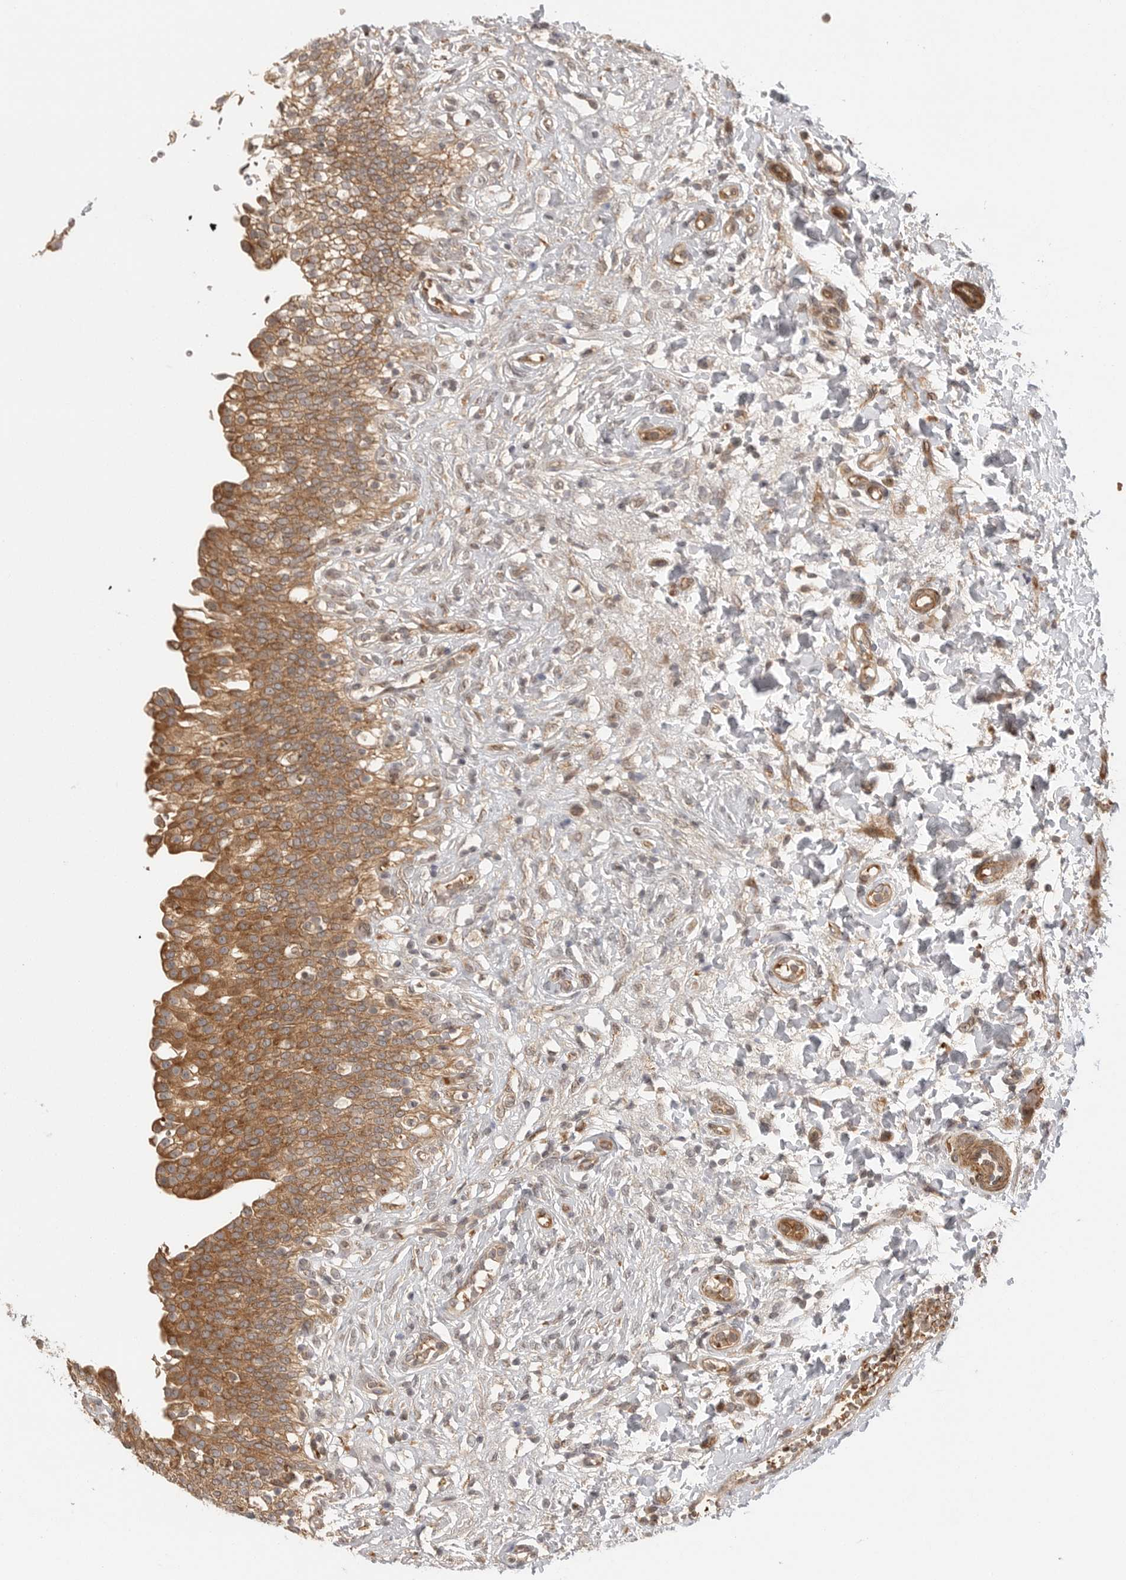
{"staining": {"intensity": "moderate", "quantity": ">75%", "location": "cytoplasmic/membranous"}, "tissue": "urinary bladder", "cell_type": "Urothelial cells", "image_type": "normal", "snomed": [{"axis": "morphology", "description": "Urothelial carcinoma, High grade"}, {"axis": "topography", "description": "Urinary bladder"}], "caption": "About >75% of urothelial cells in unremarkable urinary bladder exhibit moderate cytoplasmic/membranous protein staining as visualized by brown immunohistochemical staining.", "gene": "CCPG1", "patient": {"sex": "male", "age": 46}}